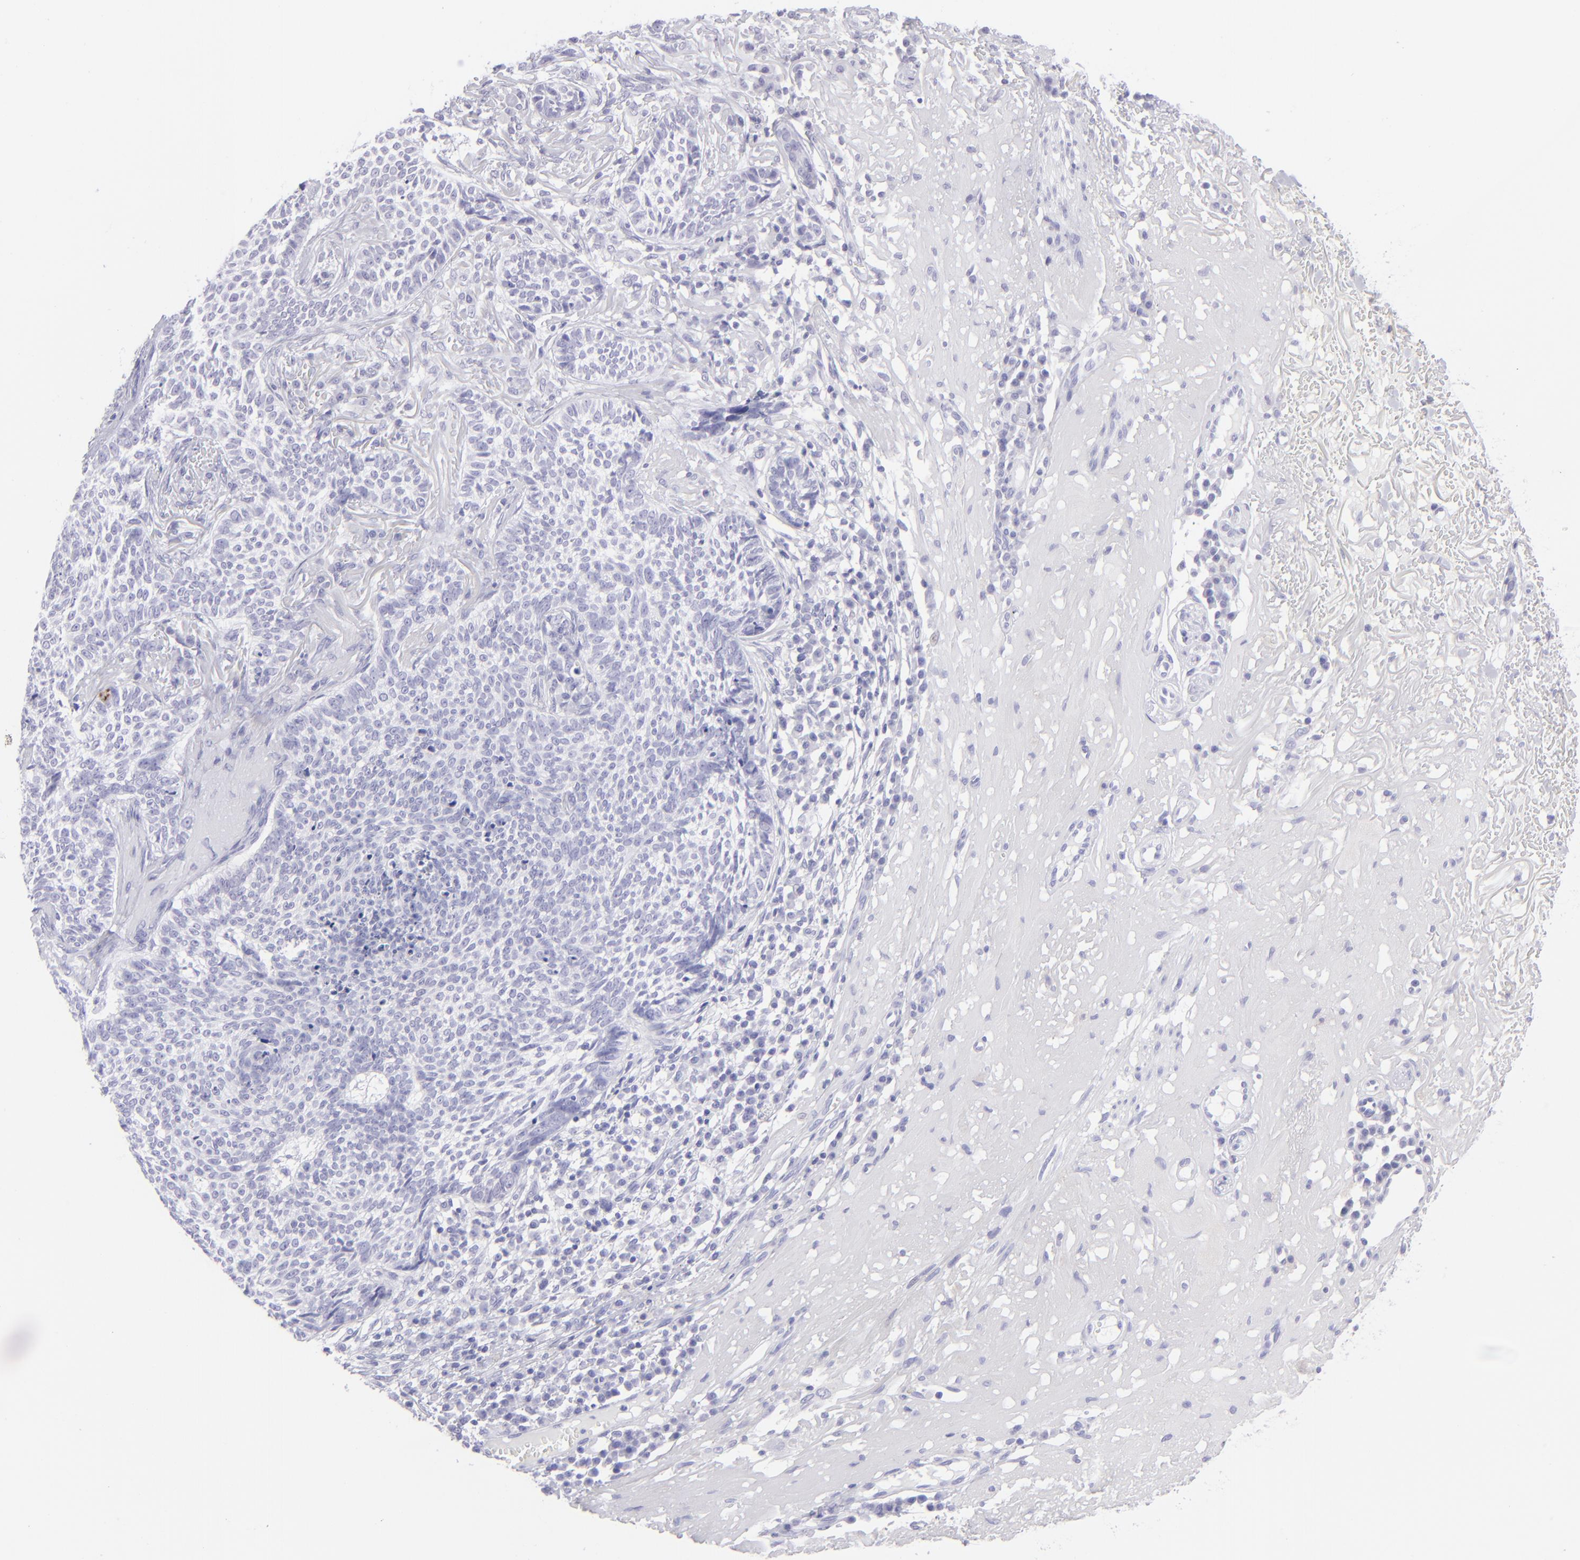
{"staining": {"intensity": "negative", "quantity": "none", "location": "none"}, "tissue": "skin cancer", "cell_type": "Tumor cells", "image_type": "cancer", "snomed": [{"axis": "morphology", "description": "Basal cell carcinoma"}, {"axis": "topography", "description": "Skin"}], "caption": "Tumor cells are negative for protein expression in human skin basal cell carcinoma. (Stains: DAB immunohistochemistry (IHC) with hematoxylin counter stain, Microscopy: brightfield microscopy at high magnification).", "gene": "SLC1A3", "patient": {"sex": "female", "age": 89}}